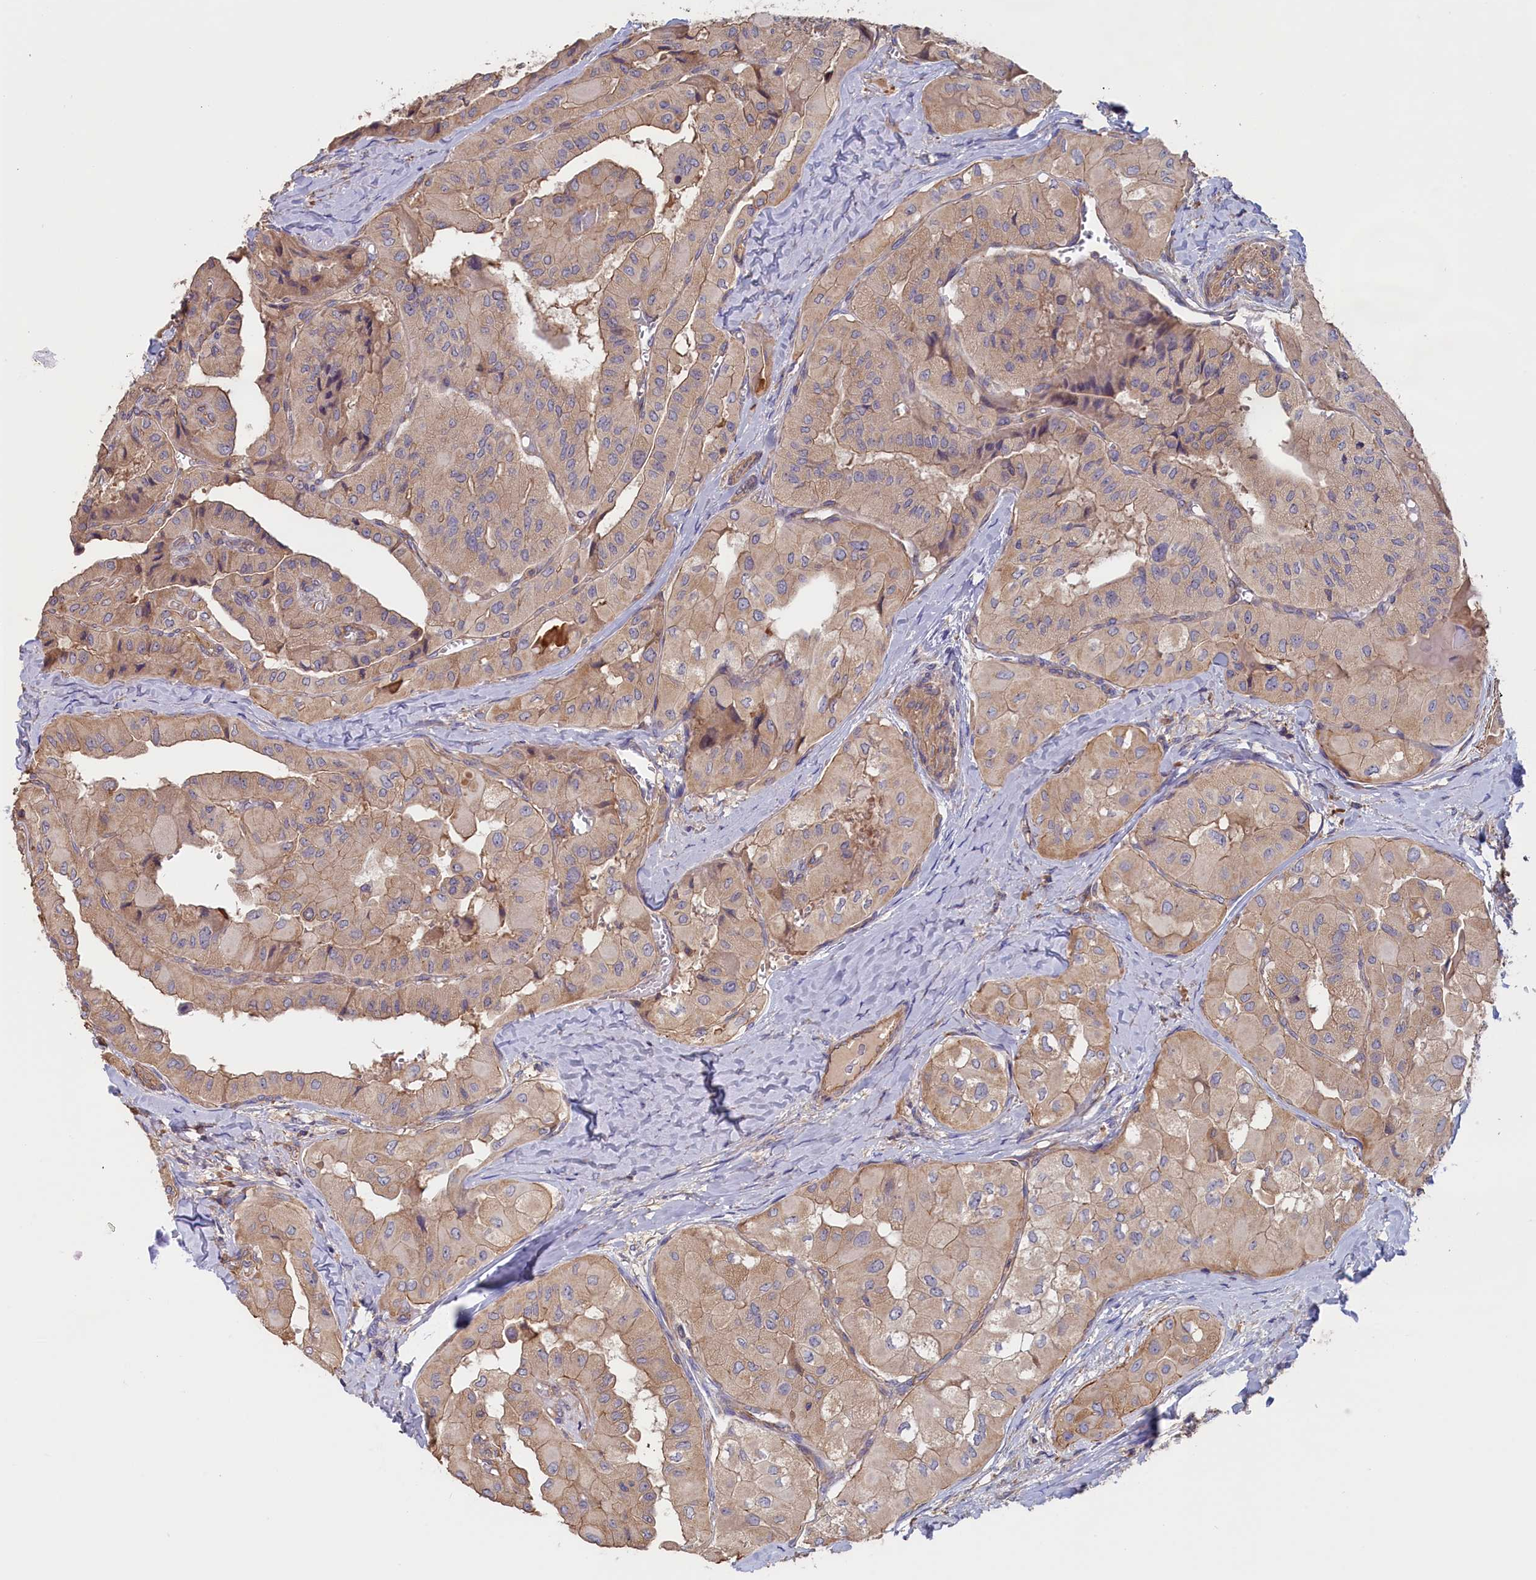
{"staining": {"intensity": "moderate", "quantity": ">75%", "location": "cytoplasmic/membranous"}, "tissue": "thyroid cancer", "cell_type": "Tumor cells", "image_type": "cancer", "snomed": [{"axis": "morphology", "description": "Normal tissue, NOS"}, {"axis": "morphology", "description": "Papillary adenocarcinoma, NOS"}, {"axis": "topography", "description": "Thyroid gland"}], "caption": "About >75% of tumor cells in human thyroid papillary adenocarcinoma display moderate cytoplasmic/membranous protein staining as visualized by brown immunohistochemical staining.", "gene": "ANKRD2", "patient": {"sex": "female", "age": 59}}